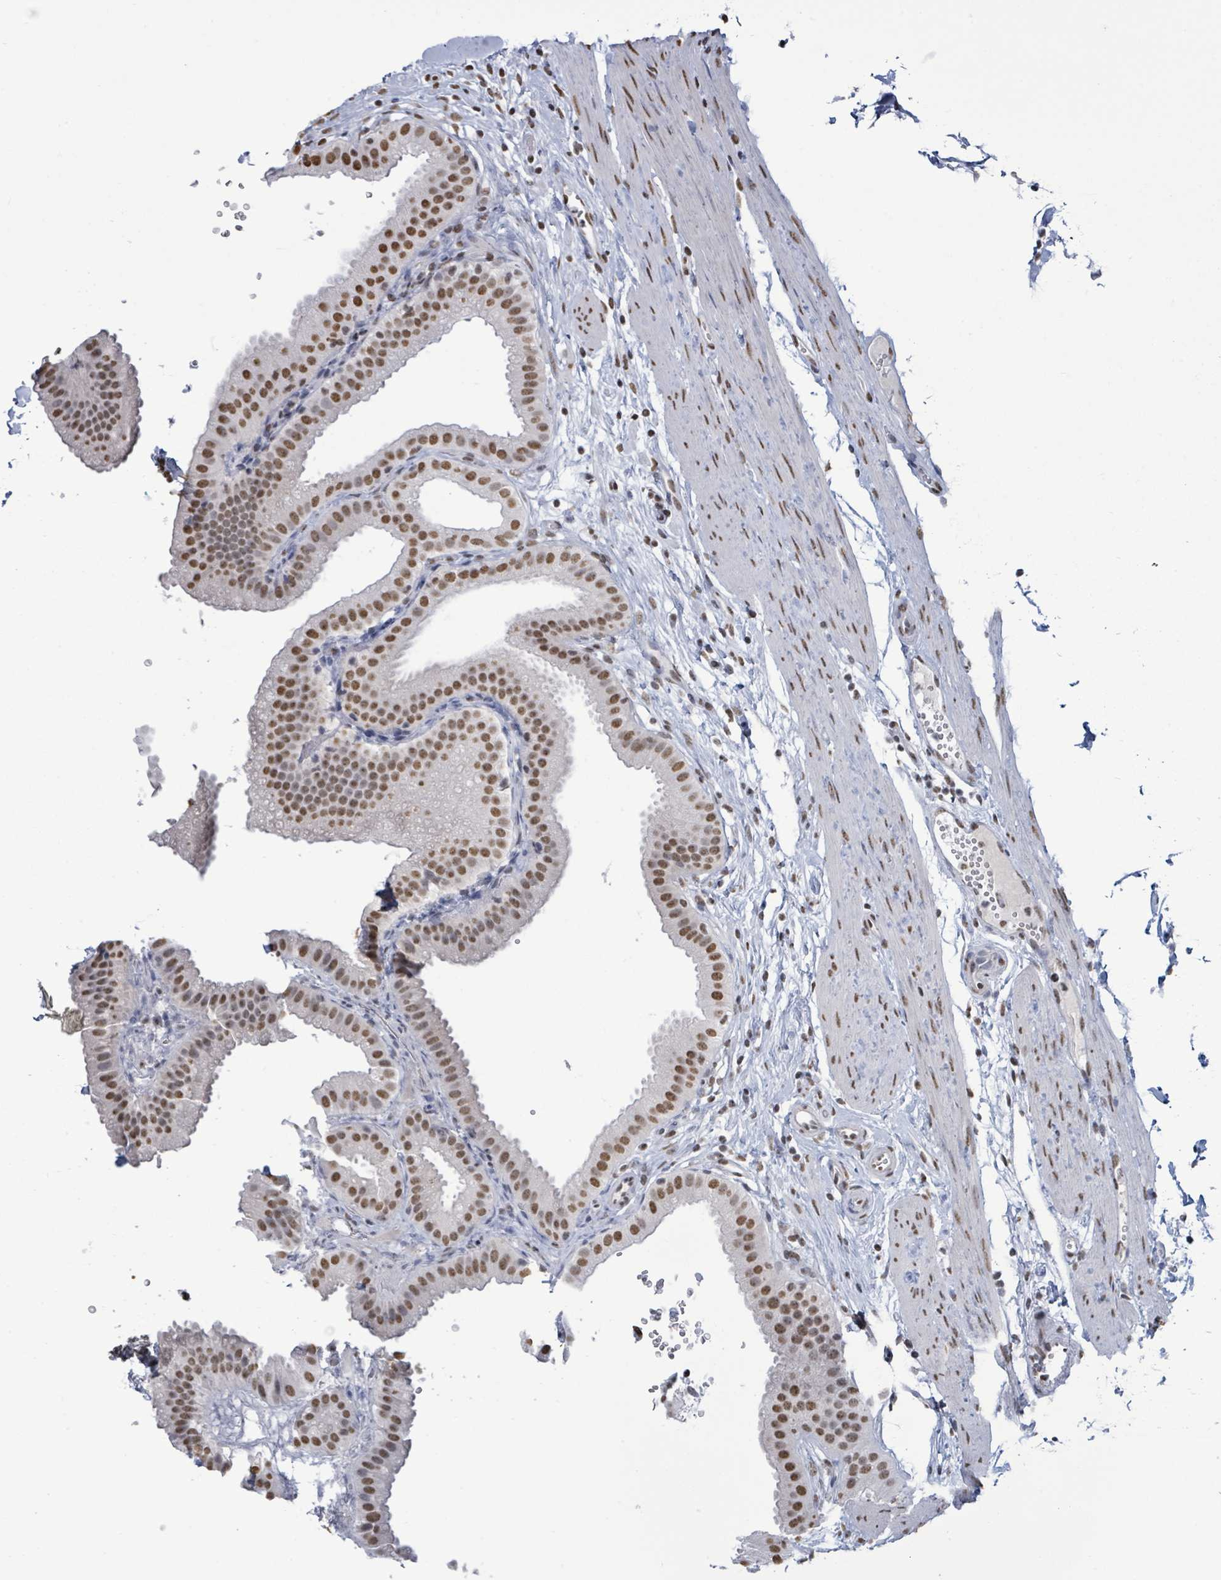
{"staining": {"intensity": "moderate", "quantity": ">75%", "location": "nuclear"}, "tissue": "gallbladder", "cell_type": "Glandular cells", "image_type": "normal", "snomed": [{"axis": "morphology", "description": "Normal tissue, NOS"}, {"axis": "topography", "description": "Gallbladder"}], "caption": "Benign gallbladder shows moderate nuclear positivity in about >75% of glandular cells Immunohistochemistry (ihc) stains the protein of interest in brown and the nuclei are stained blue..", "gene": "SAMD14", "patient": {"sex": "female", "age": 61}}